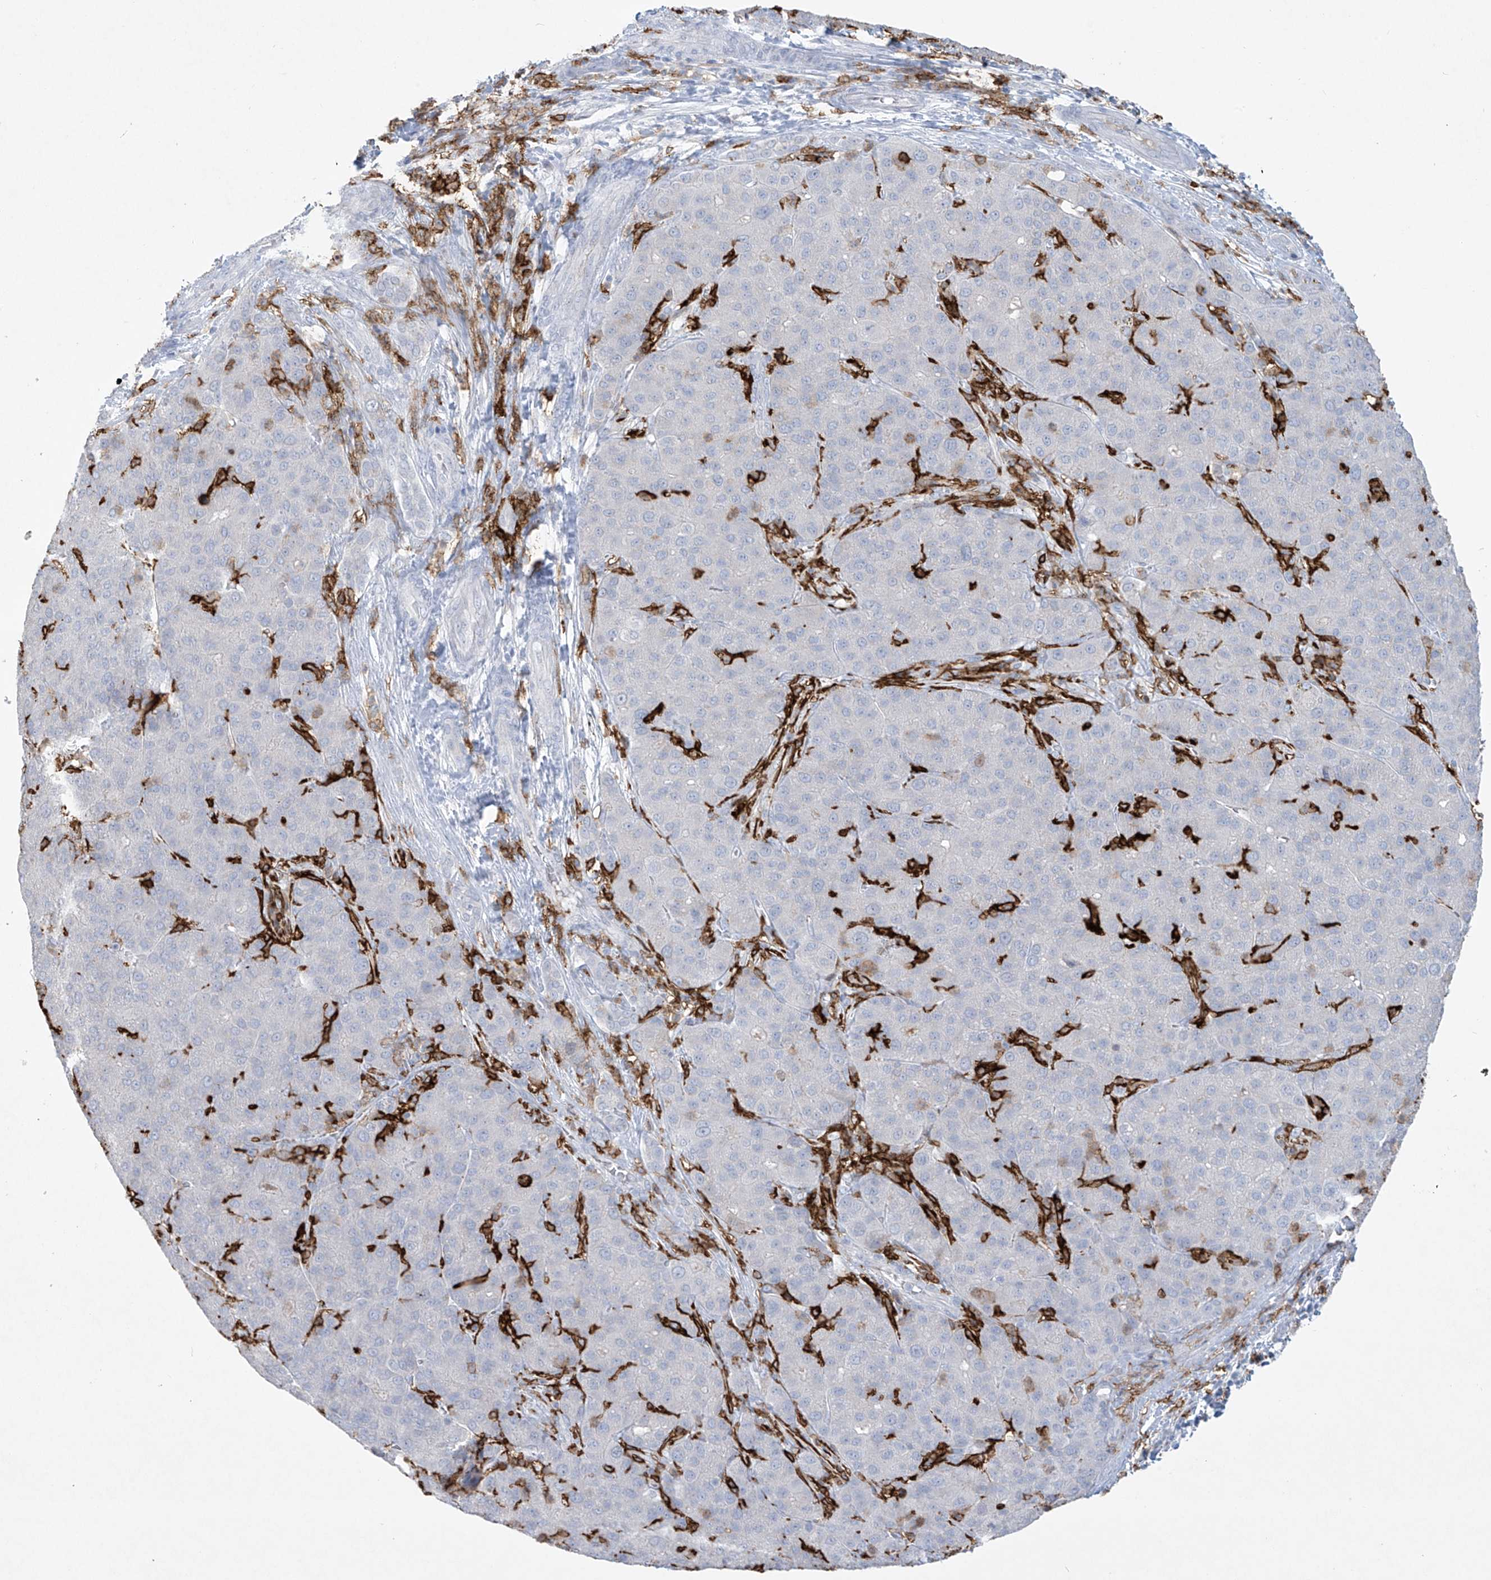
{"staining": {"intensity": "negative", "quantity": "none", "location": "none"}, "tissue": "liver cancer", "cell_type": "Tumor cells", "image_type": "cancer", "snomed": [{"axis": "morphology", "description": "Carcinoma, Hepatocellular, NOS"}, {"axis": "topography", "description": "Liver"}], "caption": "Tumor cells show no significant protein staining in hepatocellular carcinoma (liver).", "gene": "FCGR3A", "patient": {"sex": "male", "age": 65}}